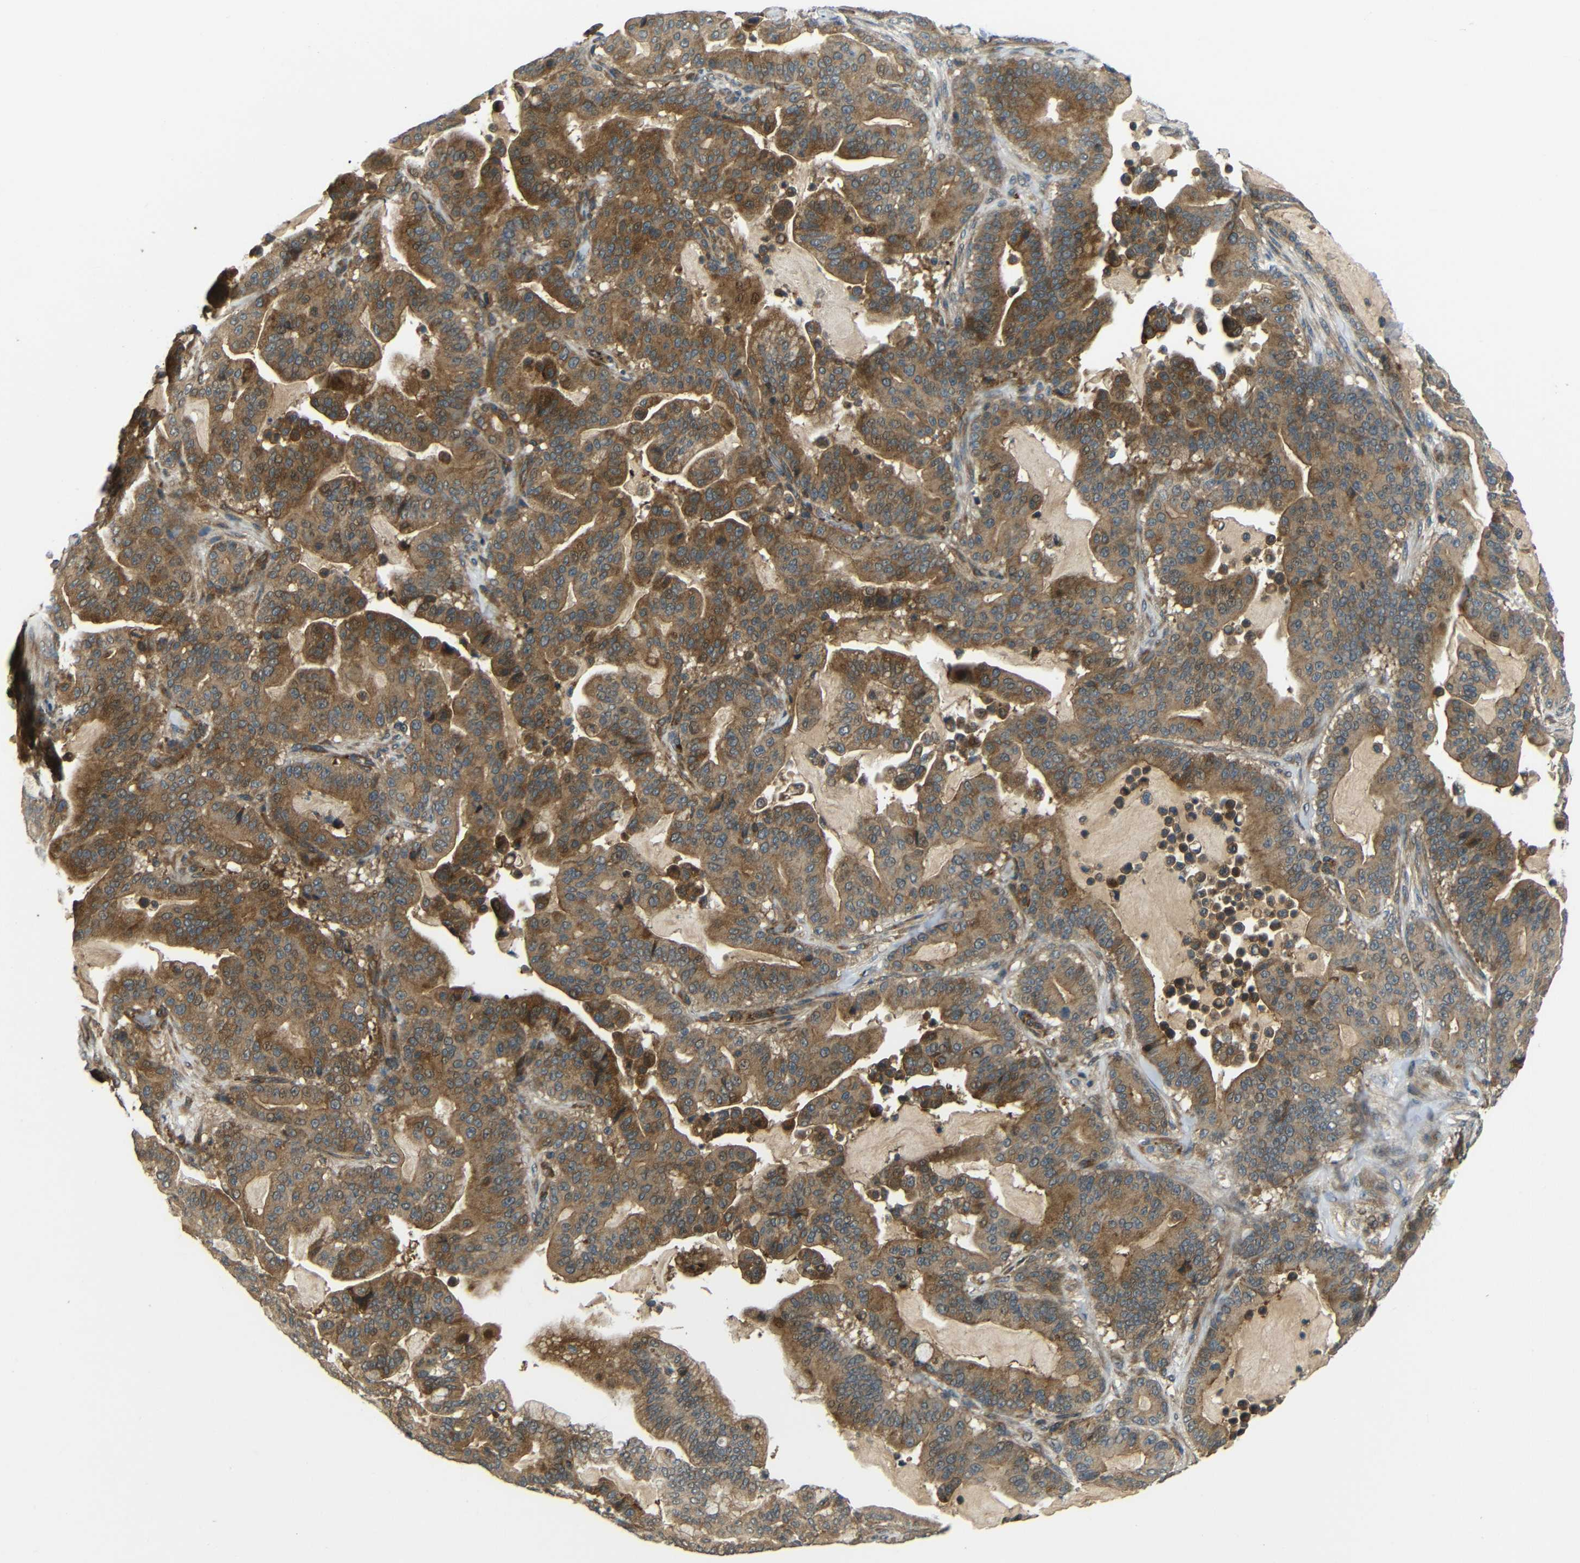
{"staining": {"intensity": "moderate", "quantity": ">75%", "location": "cytoplasmic/membranous"}, "tissue": "pancreatic cancer", "cell_type": "Tumor cells", "image_type": "cancer", "snomed": [{"axis": "morphology", "description": "Adenocarcinoma, NOS"}, {"axis": "topography", "description": "Pancreas"}], "caption": "This is an image of immunohistochemistry (IHC) staining of pancreatic cancer, which shows moderate expression in the cytoplasmic/membranous of tumor cells.", "gene": "EPHB2", "patient": {"sex": "male", "age": 63}}